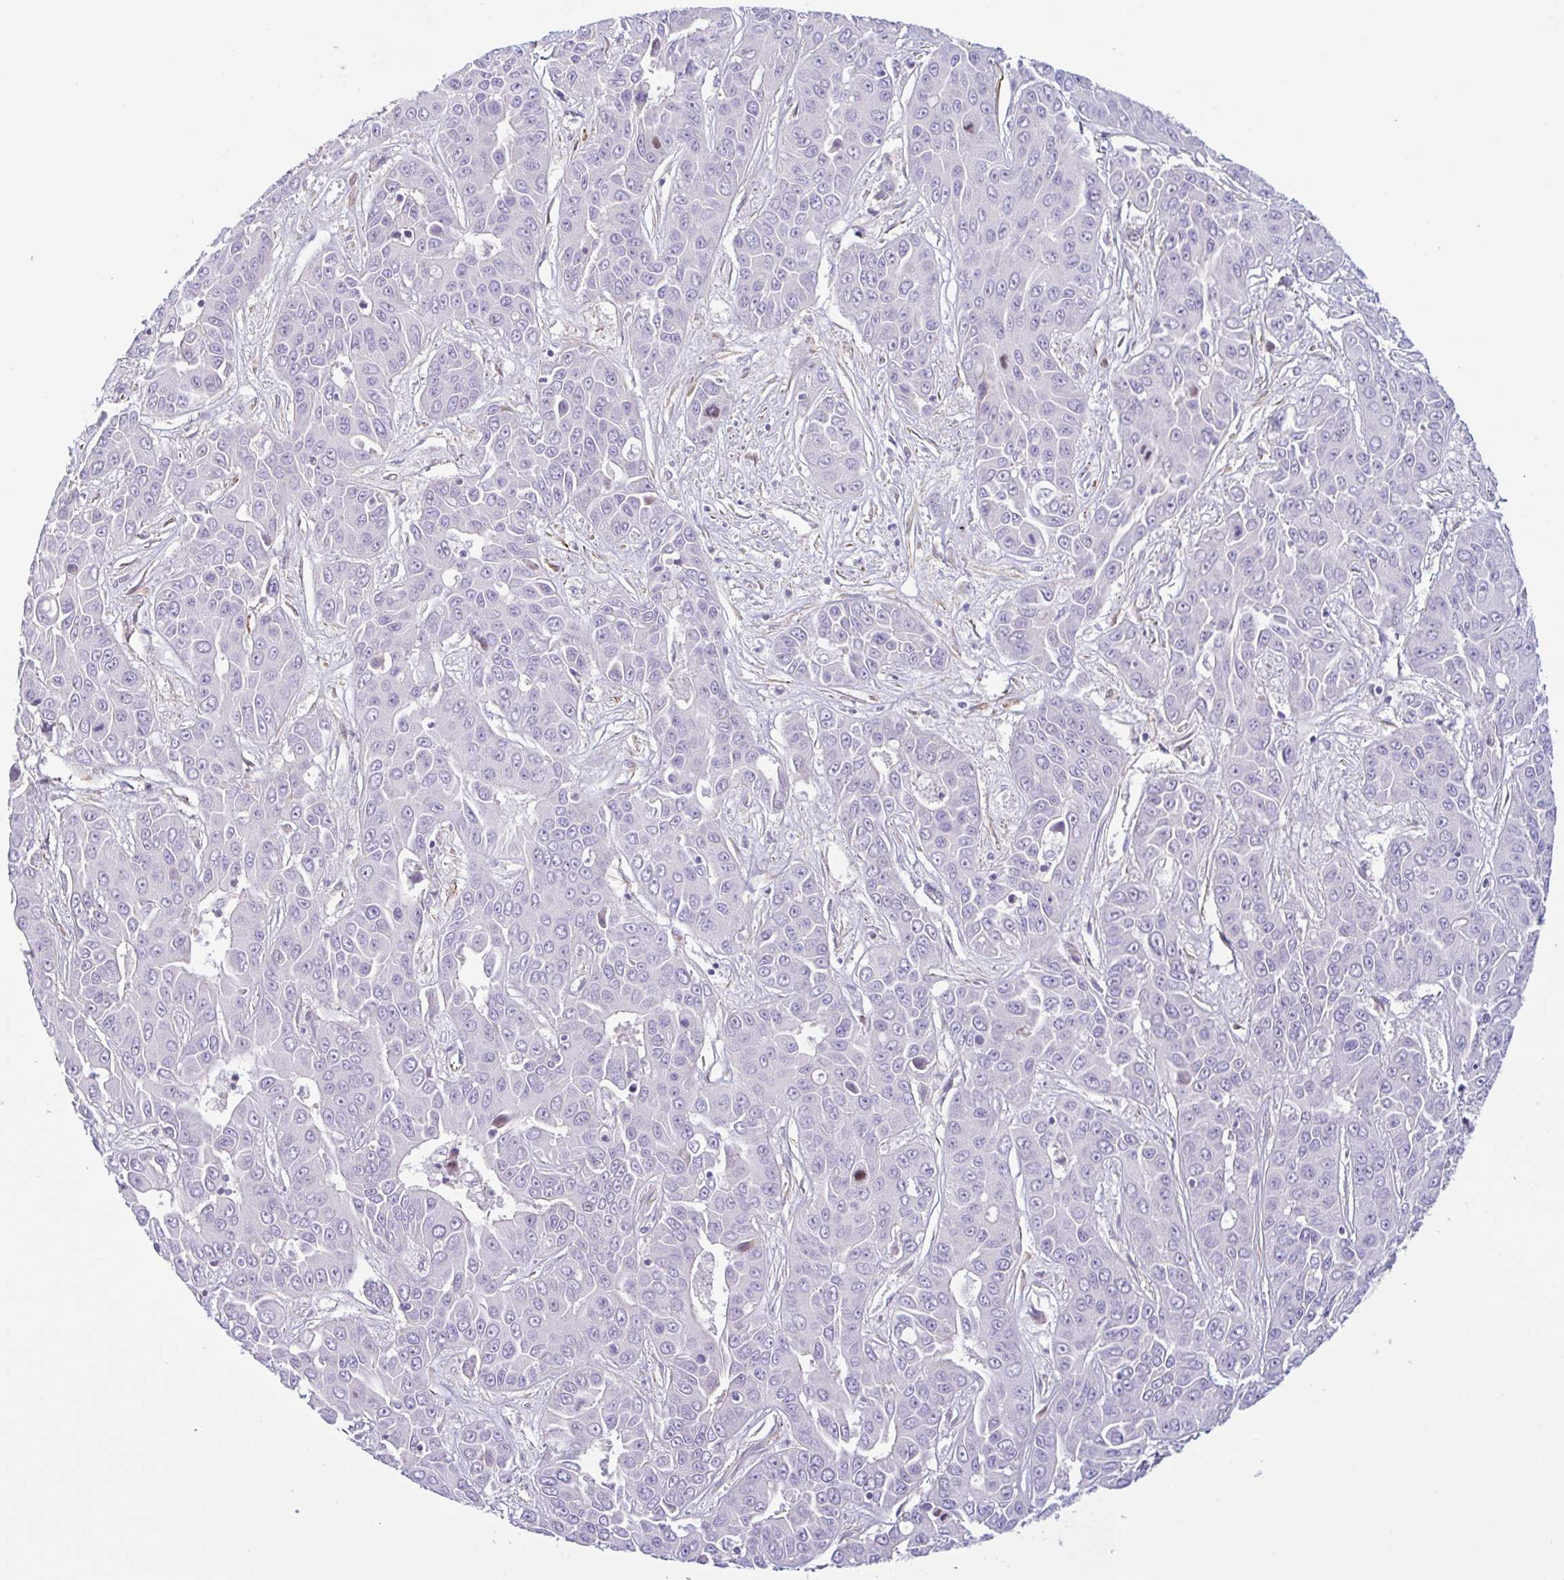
{"staining": {"intensity": "negative", "quantity": "none", "location": "none"}, "tissue": "liver cancer", "cell_type": "Tumor cells", "image_type": "cancer", "snomed": [{"axis": "morphology", "description": "Cholangiocarcinoma"}, {"axis": "topography", "description": "Liver"}], "caption": "This micrograph is of liver cancer (cholangiocarcinoma) stained with immunohistochemistry (IHC) to label a protein in brown with the nuclei are counter-stained blue. There is no staining in tumor cells.", "gene": "MYH10", "patient": {"sex": "female", "age": 52}}